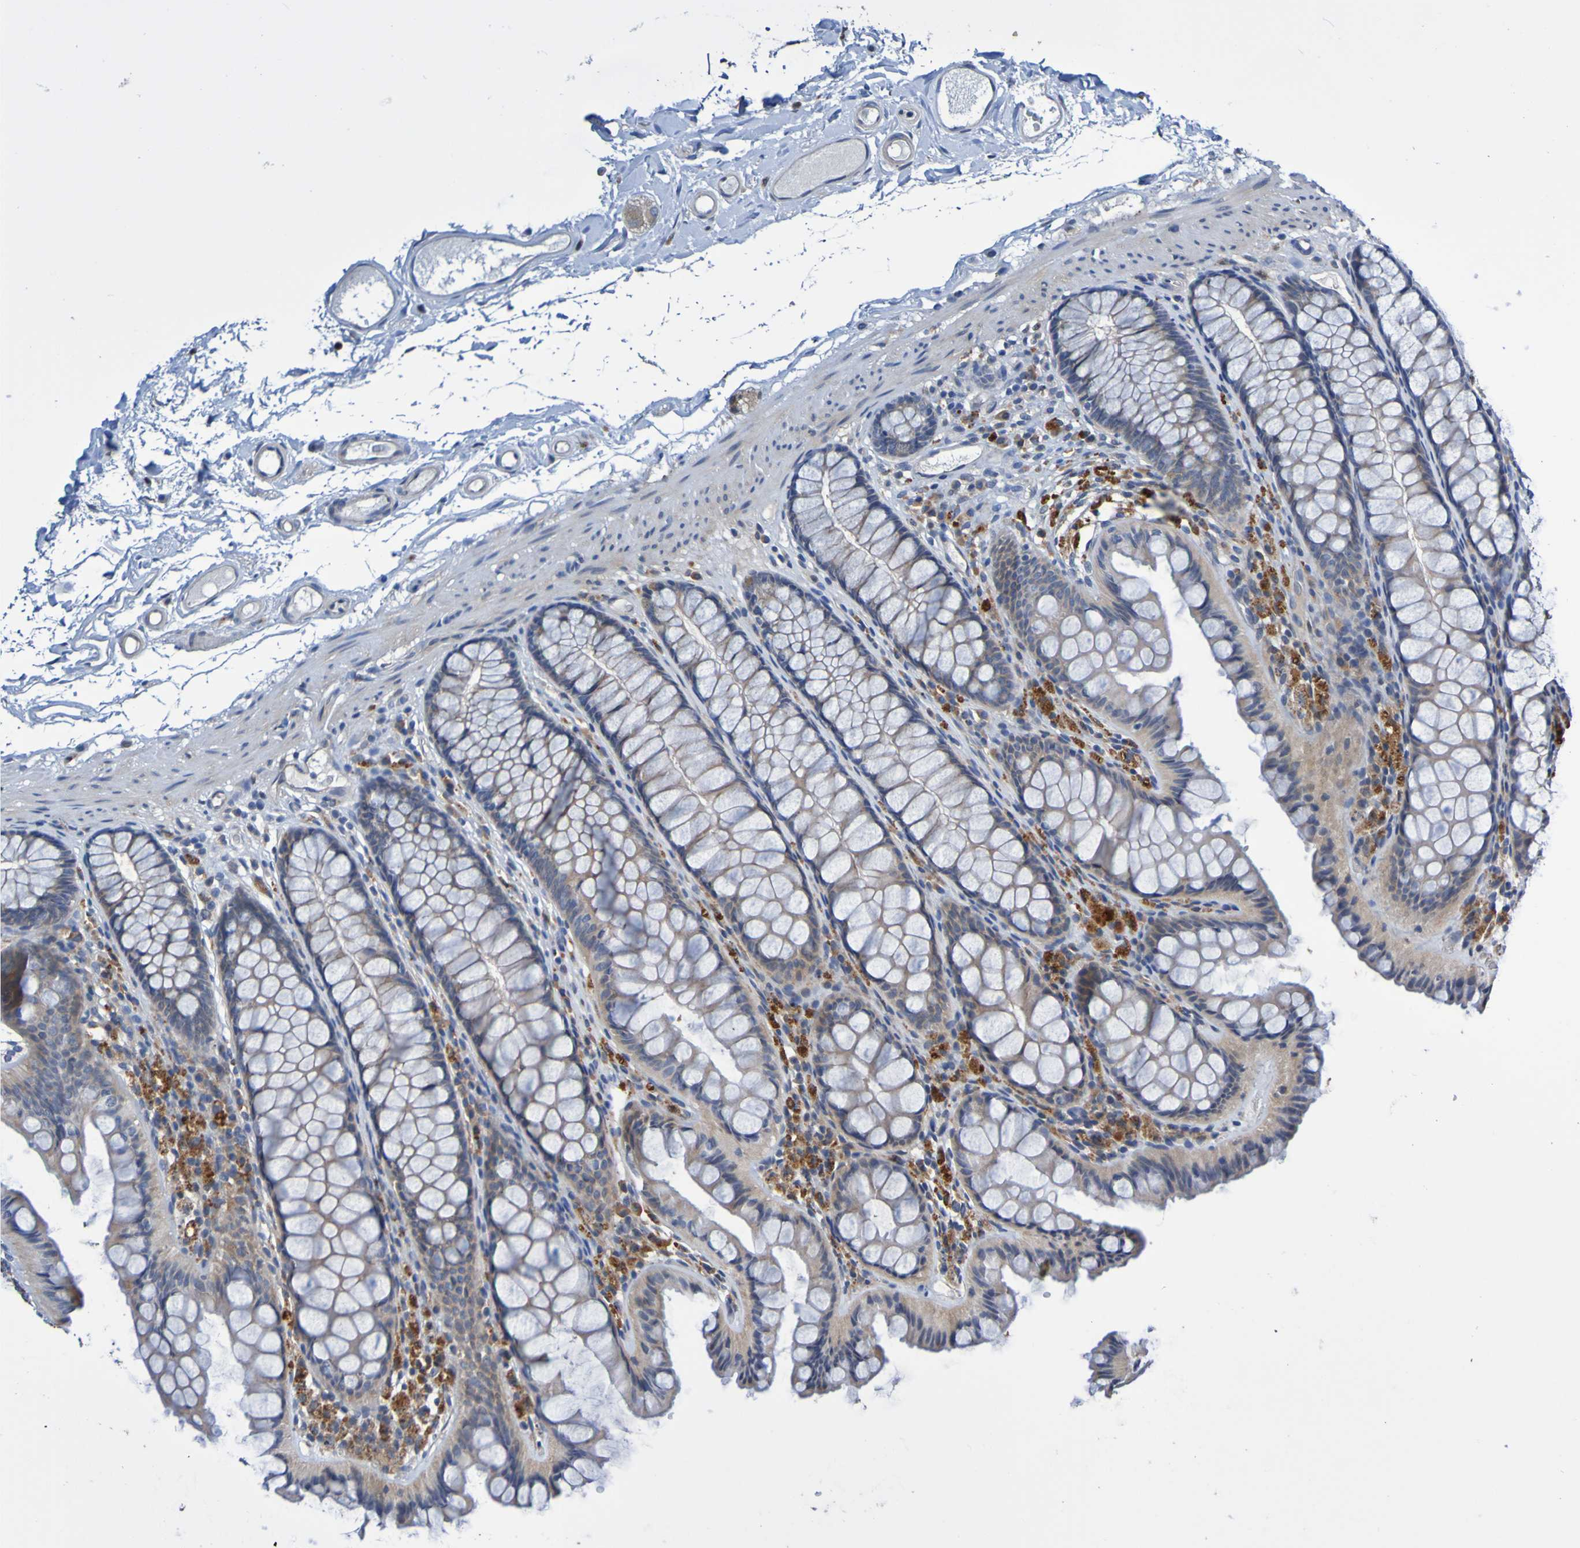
{"staining": {"intensity": "negative", "quantity": "none", "location": "none"}, "tissue": "colon", "cell_type": "Endothelial cells", "image_type": "normal", "snomed": [{"axis": "morphology", "description": "Normal tissue, NOS"}, {"axis": "topography", "description": "Colon"}], "caption": "The image displays no significant positivity in endothelial cells of colon.", "gene": "METAP2", "patient": {"sex": "female", "age": 55}}